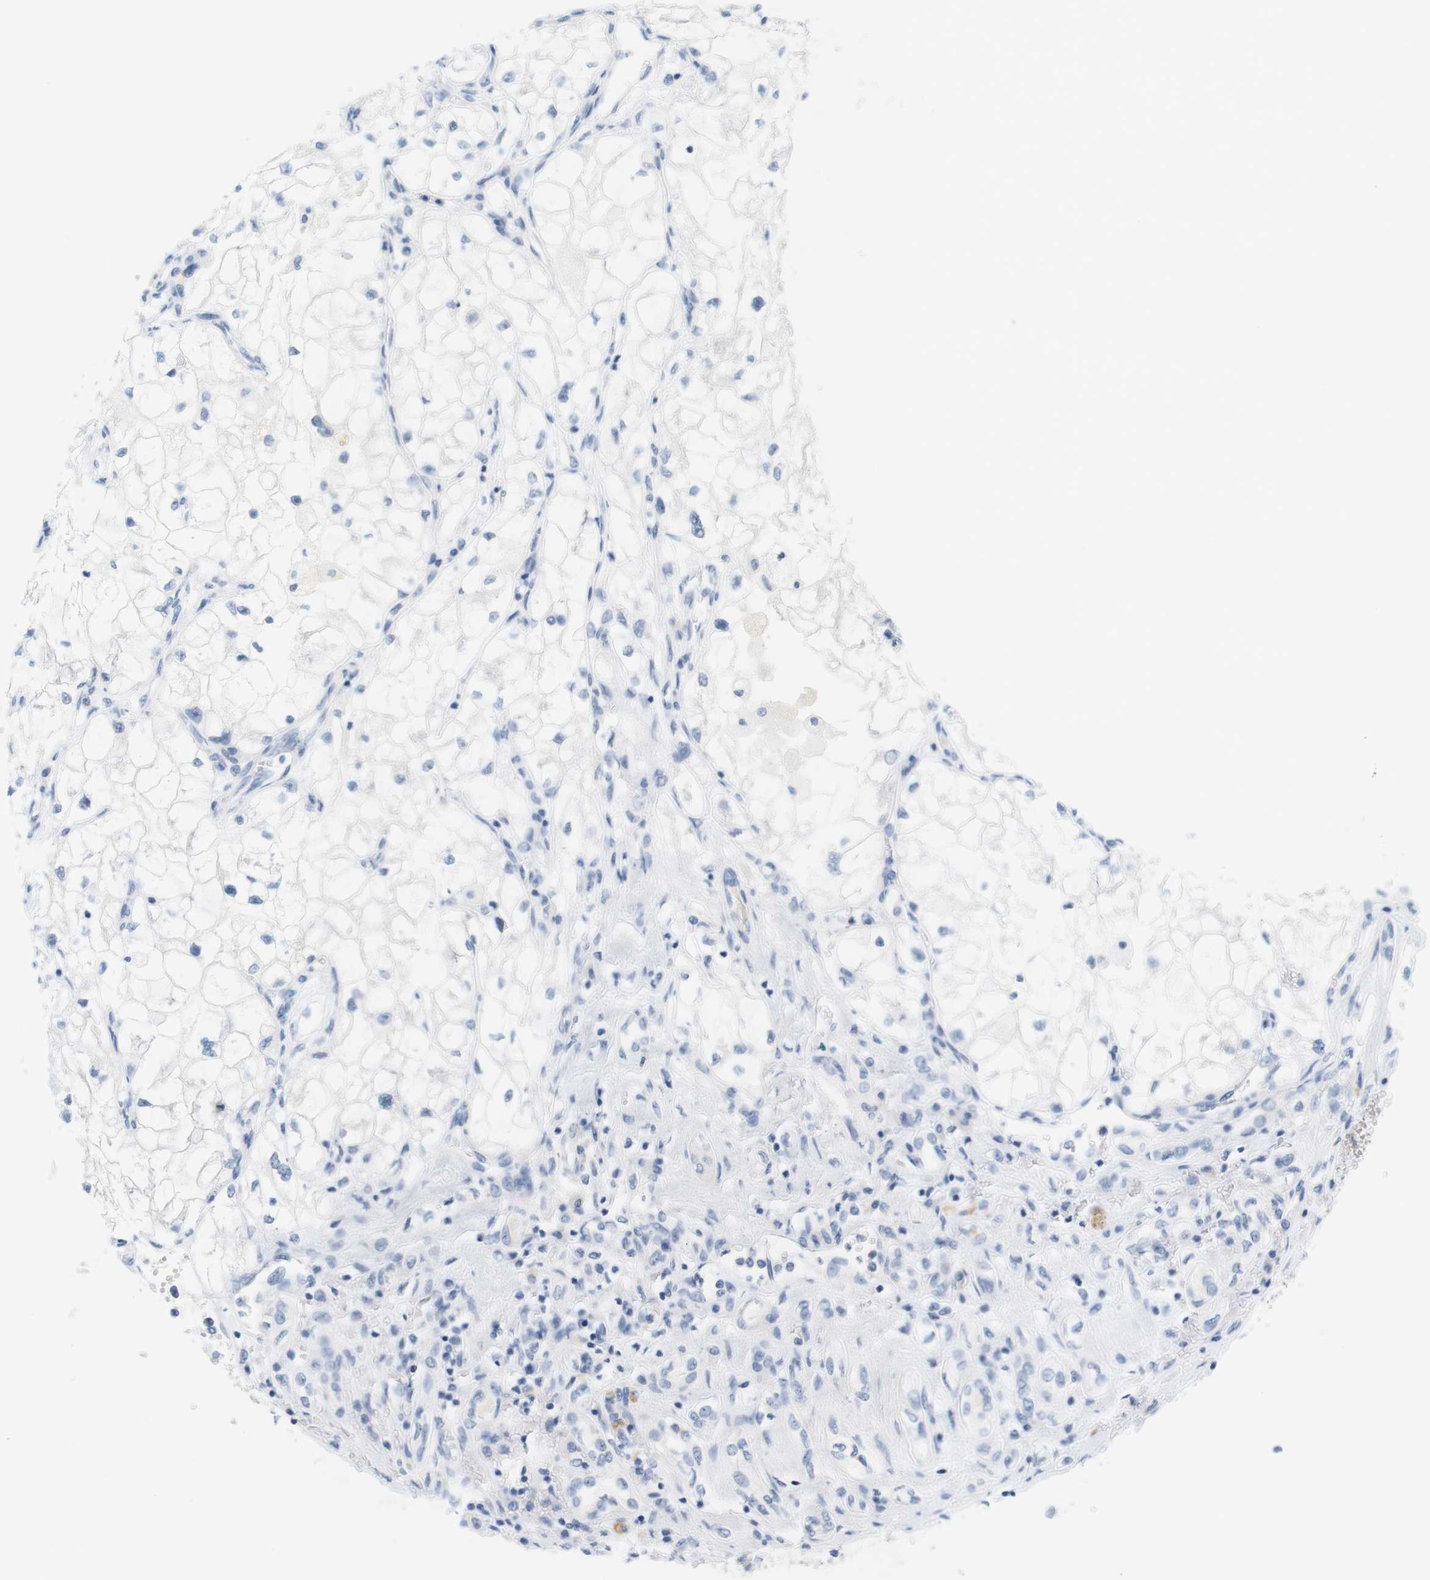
{"staining": {"intensity": "negative", "quantity": "none", "location": "none"}, "tissue": "renal cancer", "cell_type": "Tumor cells", "image_type": "cancer", "snomed": [{"axis": "morphology", "description": "Adenocarcinoma, NOS"}, {"axis": "topography", "description": "Kidney"}], "caption": "Tumor cells show no significant positivity in adenocarcinoma (renal).", "gene": "LRRK2", "patient": {"sex": "female", "age": 70}}